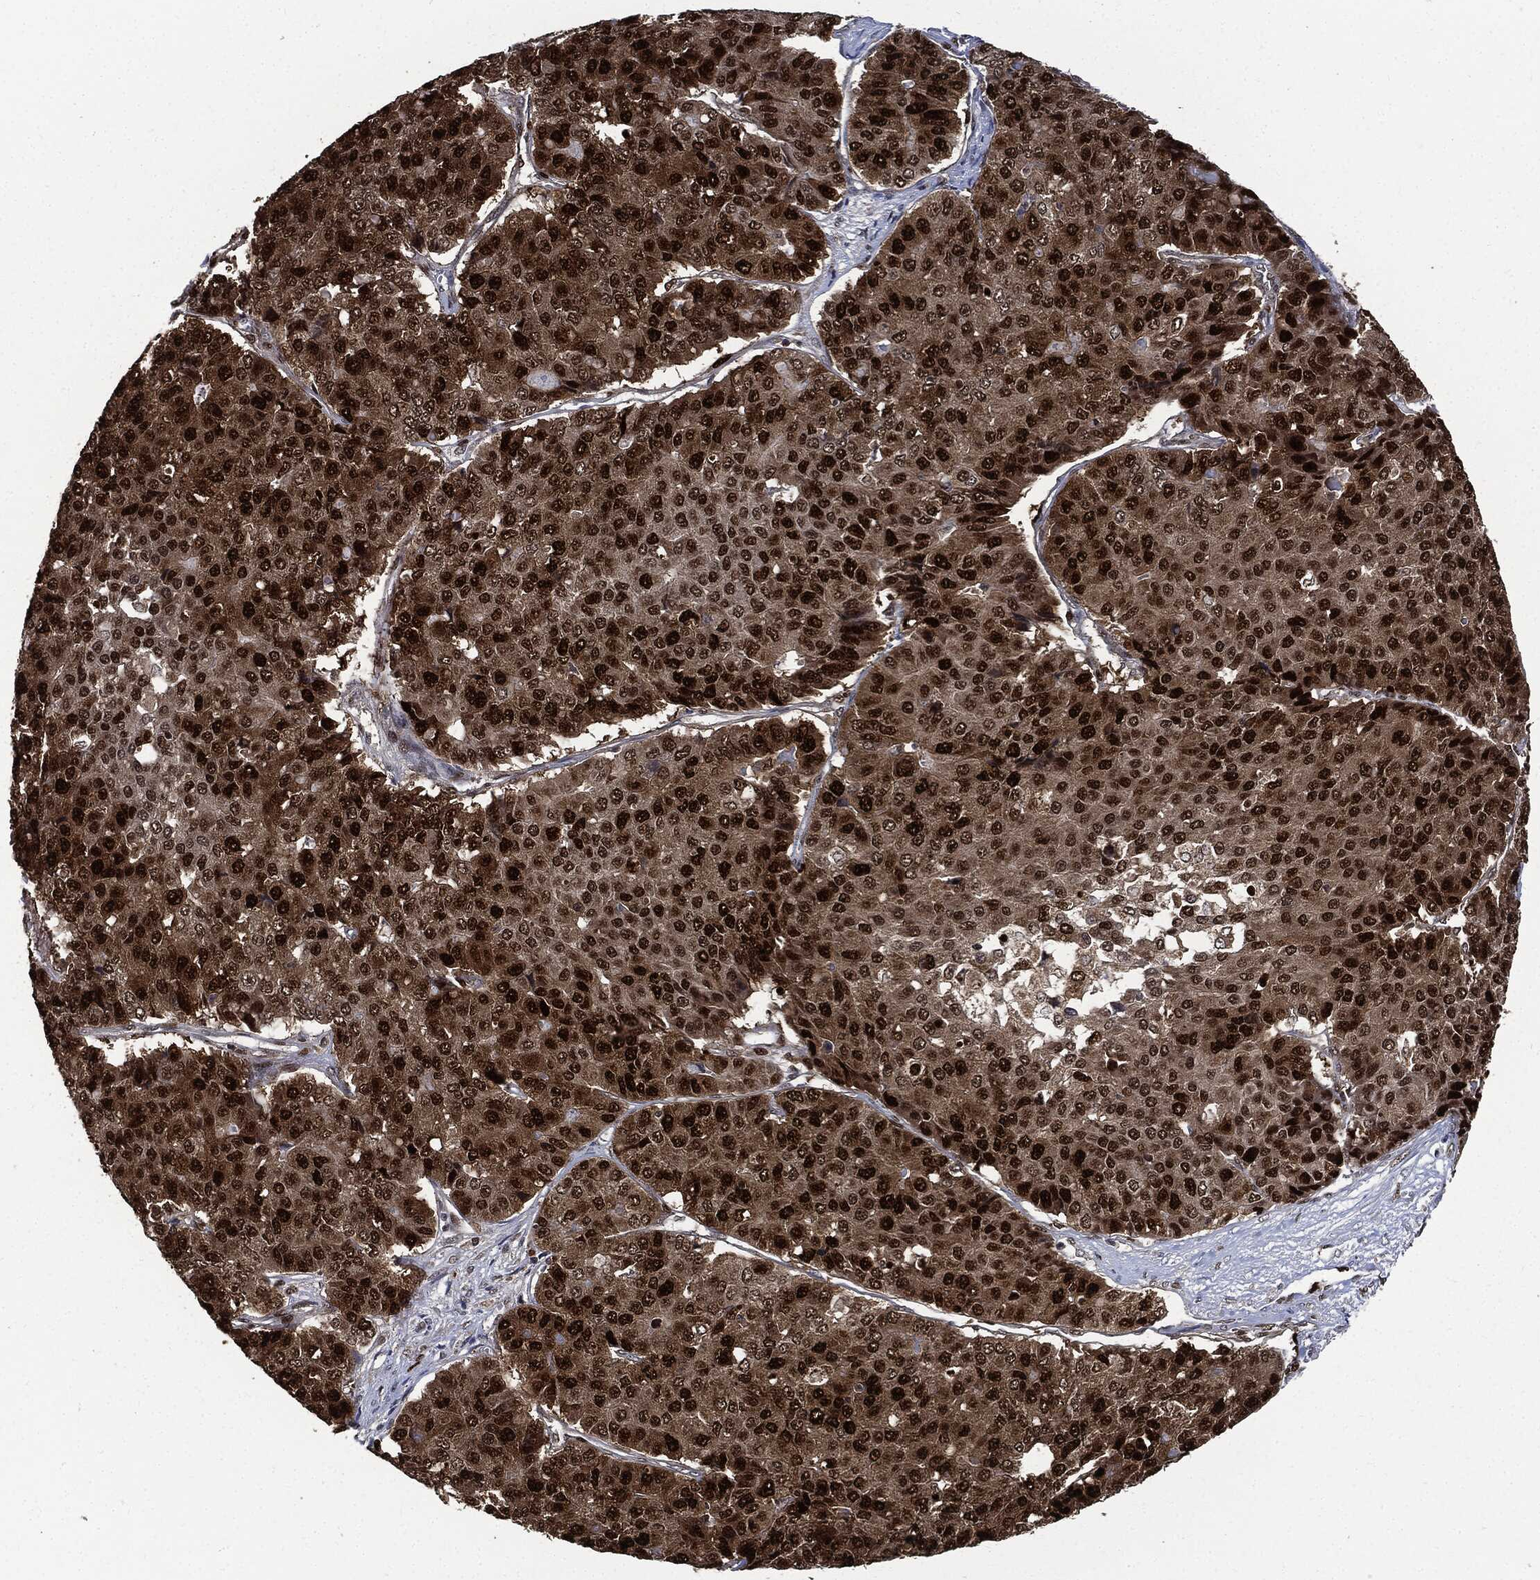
{"staining": {"intensity": "strong", "quantity": ">75%", "location": "nuclear"}, "tissue": "pancreatic cancer", "cell_type": "Tumor cells", "image_type": "cancer", "snomed": [{"axis": "morphology", "description": "Normal tissue, NOS"}, {"axis": "morphology", "description": "Adenocarcinoma, NOS"}, {"axis": "topography", "description": "Pancreas"}, {"axis": "topography", "description": "Duodenum"}], "caption": "Brown immunohistochemical staining in human pancreatic cancer reveals strong nuclear expression in approximately >75% of tumor cells. The staining is performed using DAB (3,3'-diaminobenzidine) brown chromogen to label protein expression. The nuclei are counter-stained blue using hematoxylin.", "gene": "PCNA", "patient": {"sex": "male", "age": 50}}